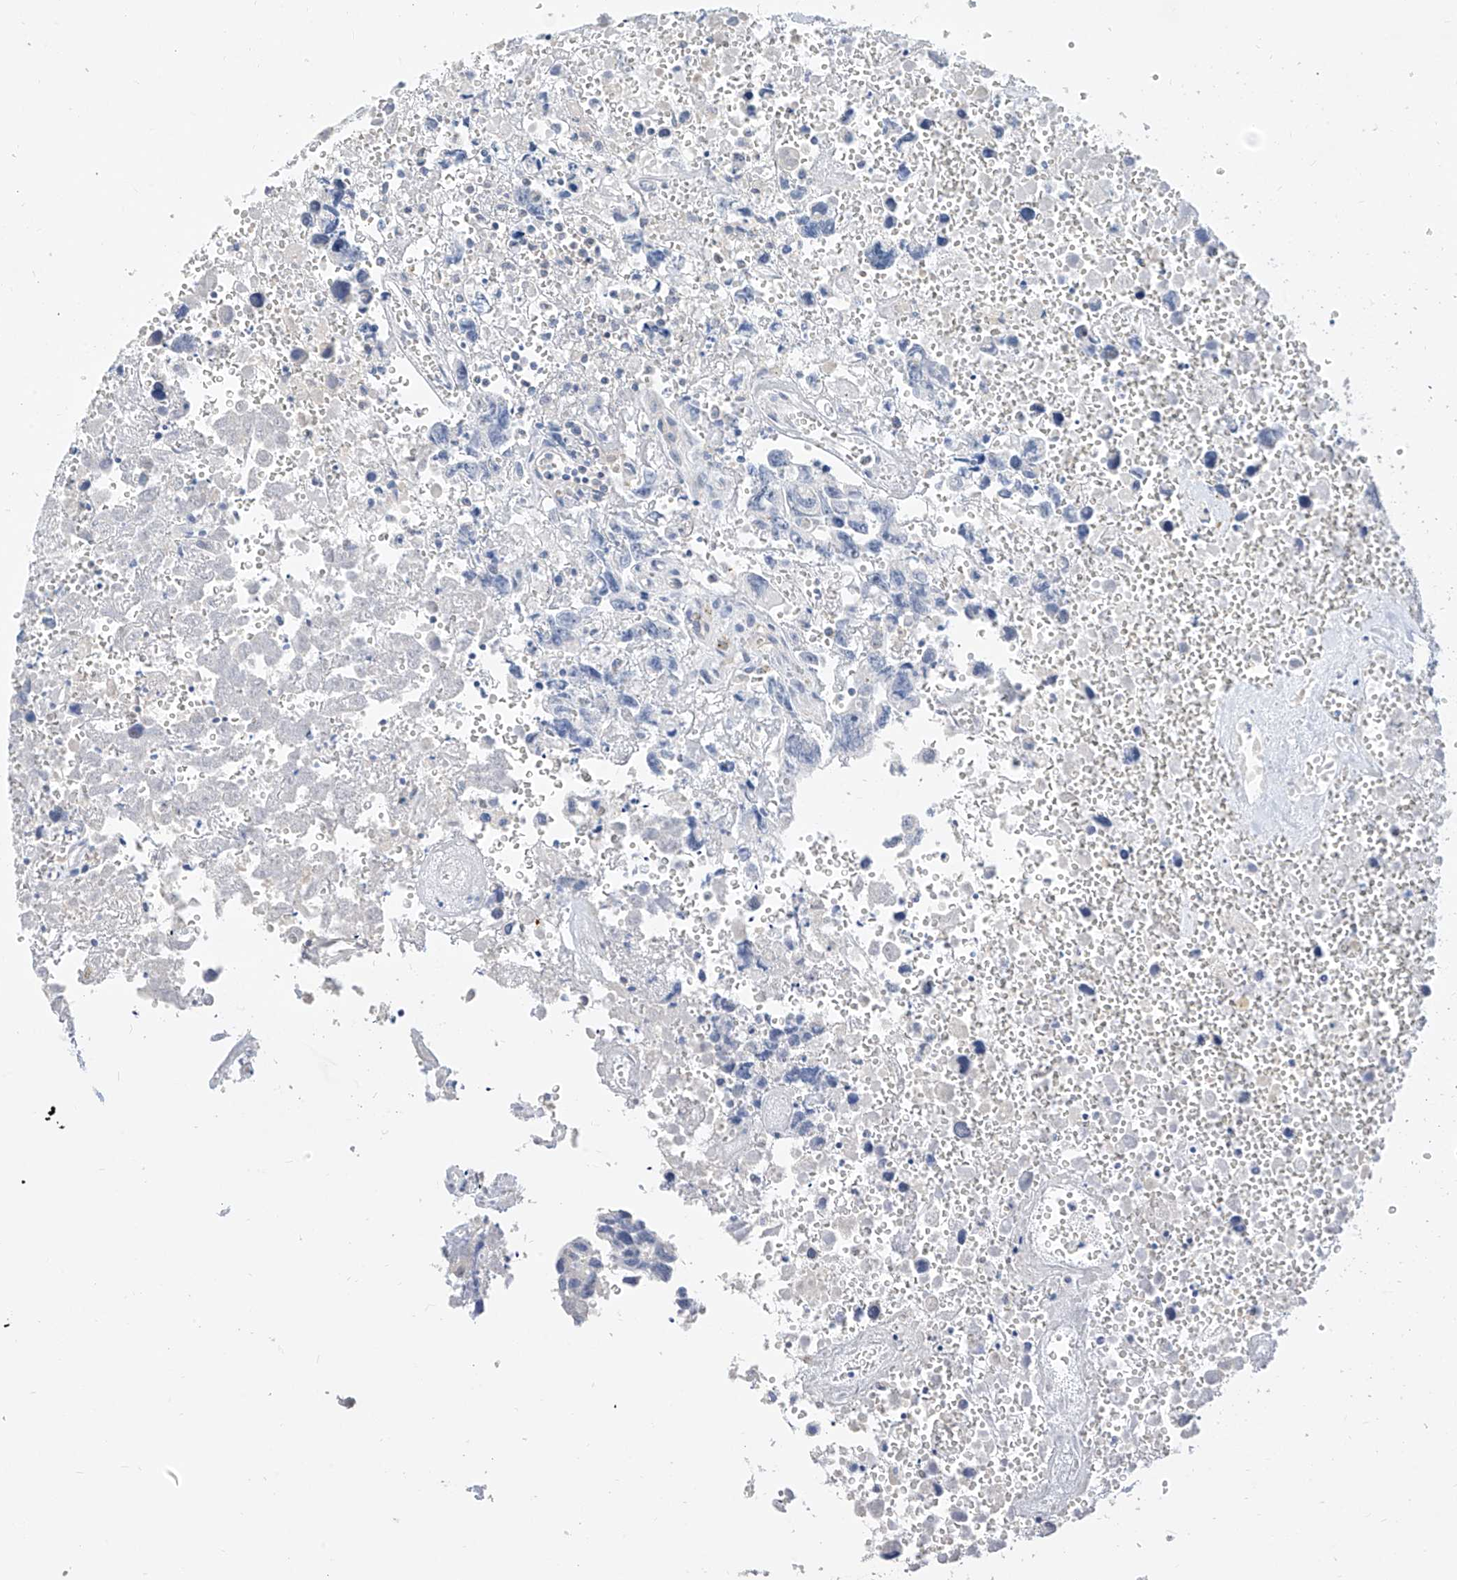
{"staining": {"intensity": "negative", "quantity": "none", "location": "none"}, "tissue": "testis cancer", "cell_type": "Tumor cells", "image_type": "cancer", "snomed": [{"axis": "morphology", "description": "Carcinoma, Embryonal, NOS"}, {"axis": "topography", "description": "Testis"}], "caption": "A histopathology image of testis cancer stained for a protein displays no brown staining in tumor cells. Nuclei are stained in blue.", "gene": "ZZEF1", "patient": {"sex": "male", "age": 31}}